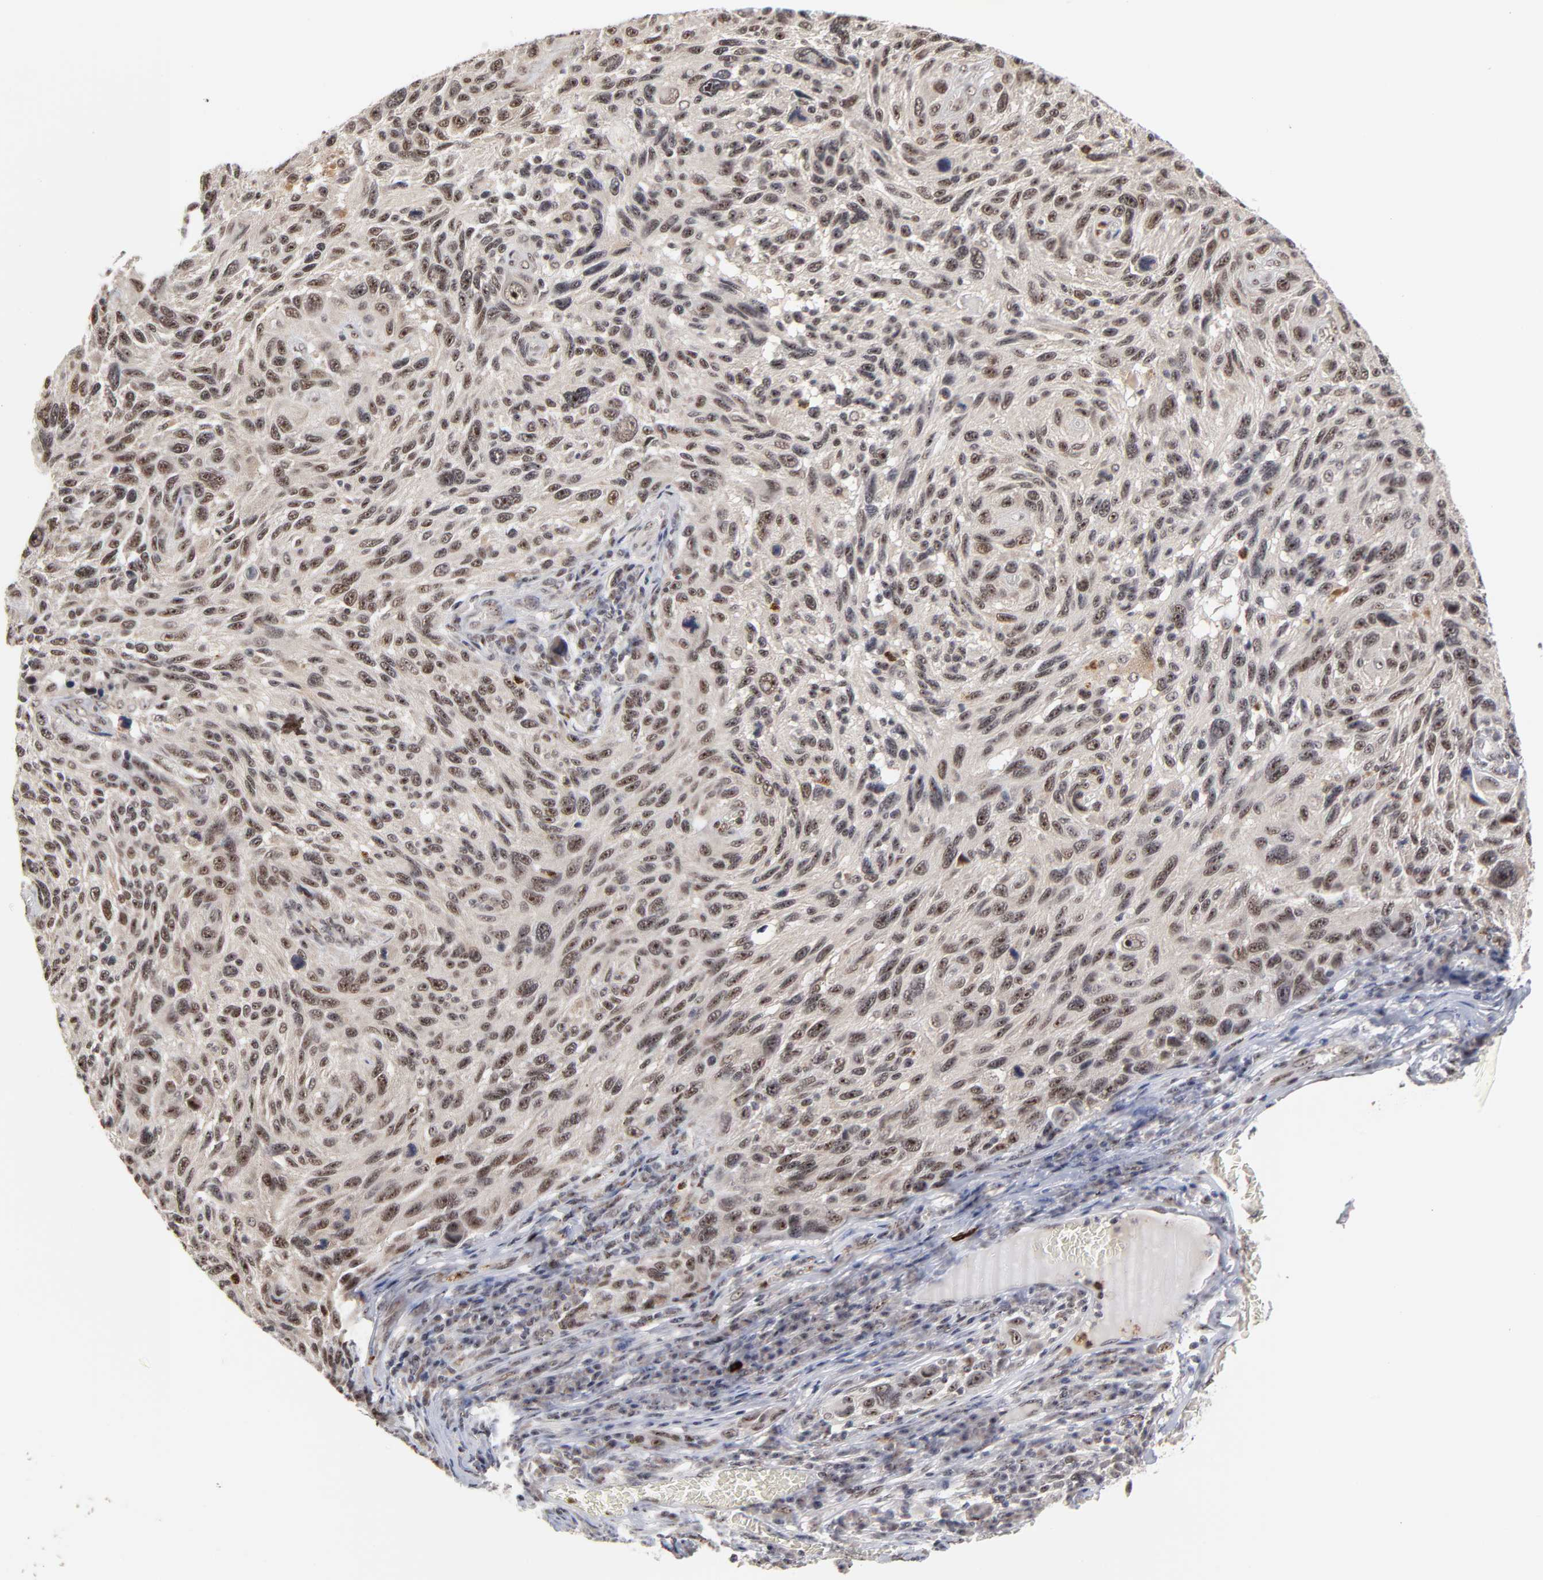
{"staining": {"intensity": "weak", "quantity": ">75%", "location": "nuclear"}, "tissue": "melanoma", "cell_type": "Tumor cells", "image_type": "cancer", "snomed": [{"axis": "morphology", "description": "Malignant melanoma, NOS"}, {"axis": "topography", "description": "Skin"}], "caption": "Protein staining of melanoma tissue displays weak nuclear positivity in about >75% of tumor cells. (IHC, brightfield microscopy, high magnification).", "gene": "ZNF419", "patient": {"sex": "male", "age": 53}}